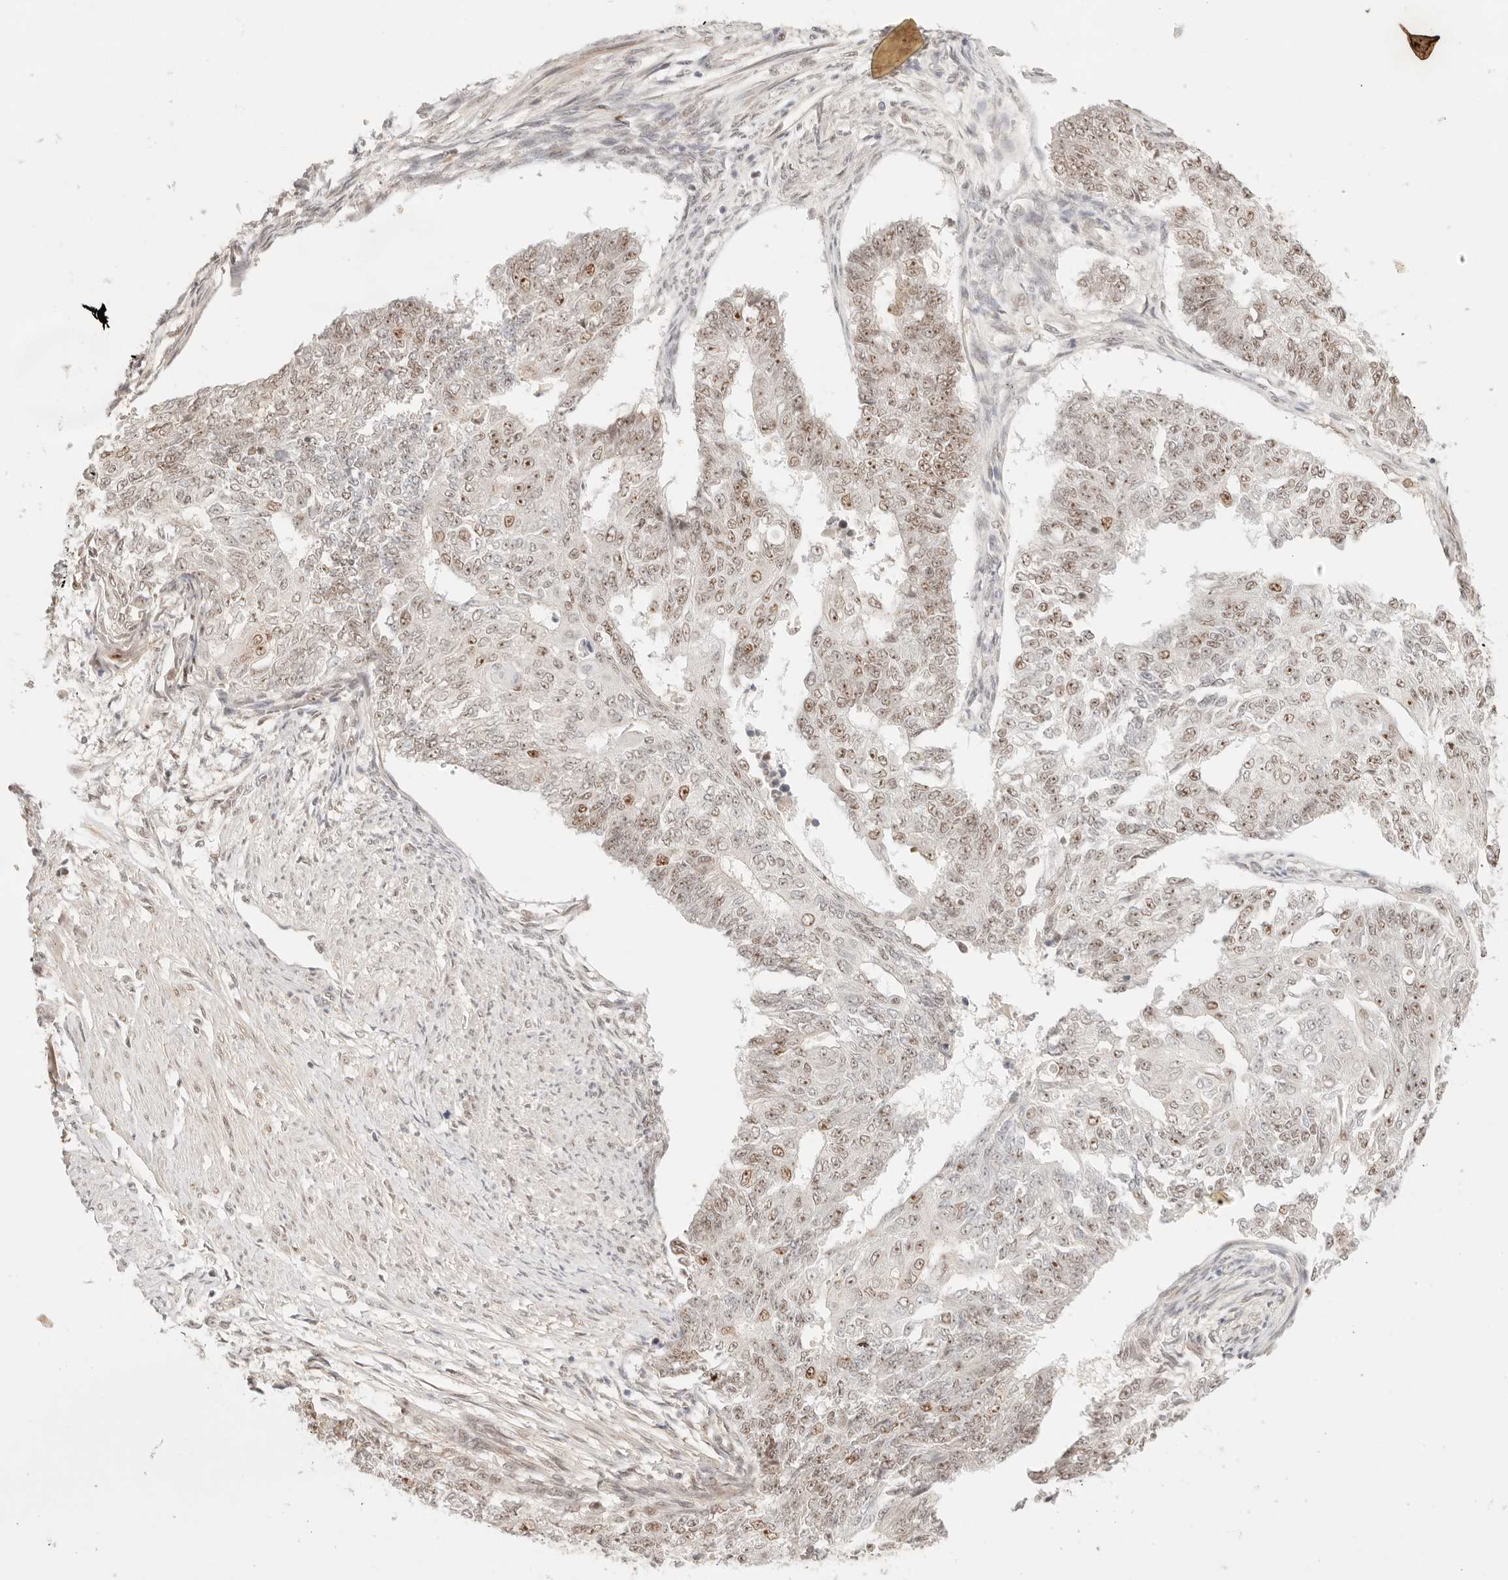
{"staining": {"intensity": "moderate", "quantity": "25%-75%", "location": "nuclear"}, "tissue": "endometrial cancer", "cell_type": "Tumor cells", "image_type": "cancer", "snomed": [{"axis": "morphology", "description": "Adenocarcinoma, NOS"}, {"axis": "topography", "description": "Endometrium"}], "caption": "A high-resolution micrograph shows IHC staining of endometrial cancer (adenocarcinoma), which demonstrates moderate nuclear staining in about 25%-75% of tumor cells.", "gene": "GTF2E2", "patient": {"sex": "female", "age": 32}}